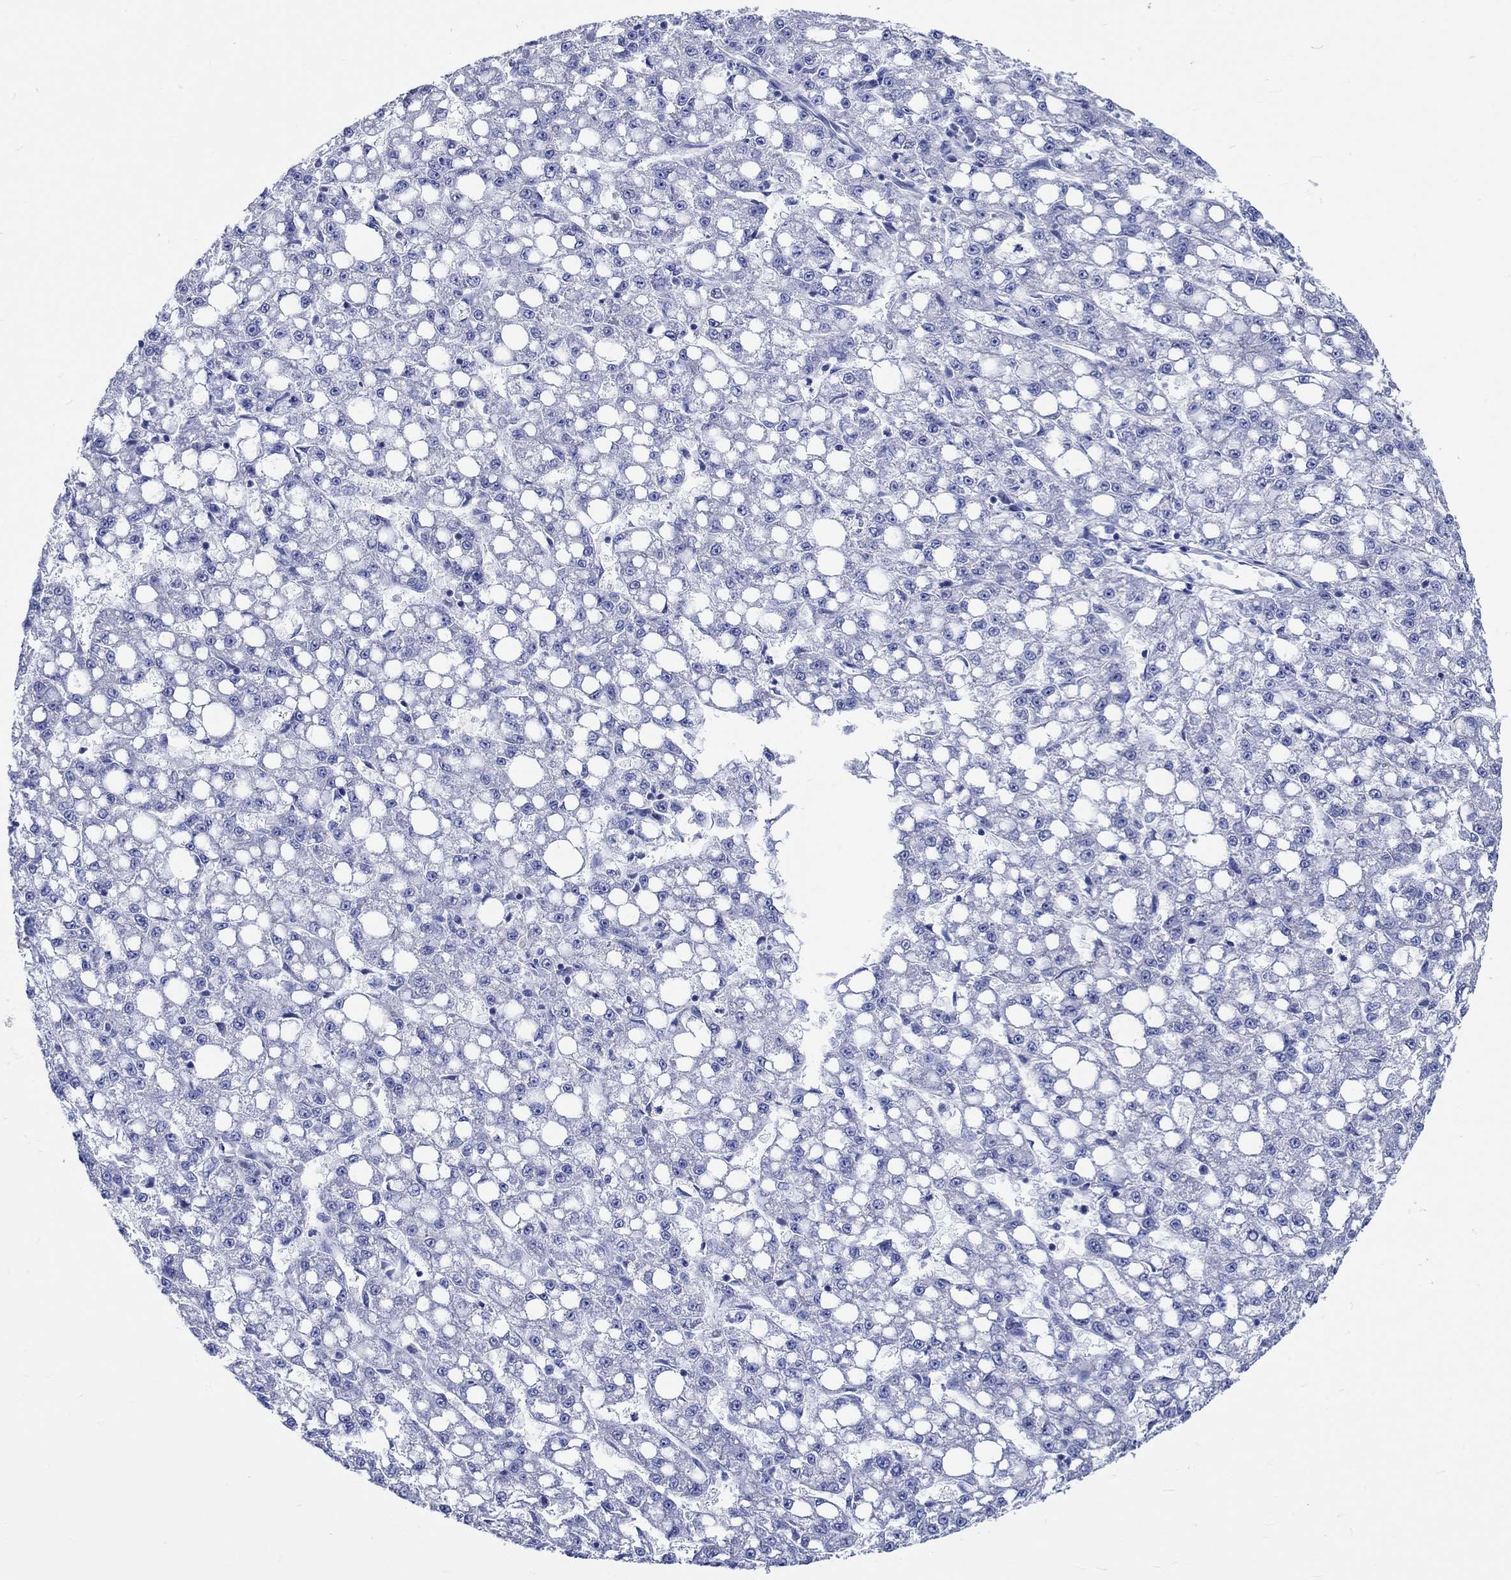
{"staining": {"intensity": "negative", "quantity": "none", "location": "none"}, "tissue": "liver cancer", "cell_type": "Tumor cells", "image_type": "cancer", "snomed": [{"axis": "morphology", "description": "Carcinoma, Hepatocellular, NOS"}, {"axis": "topography", "description": "Liver"}], "caption": "High power microscopy photomicrograph of an immunohistochemistry (IHC) image of liver cancer (hepatocellular carcinoma), revealing no significant staining in tumor cells.", "gene": "PTPRN2", "patient": {"sex": "female", "age": 65}}